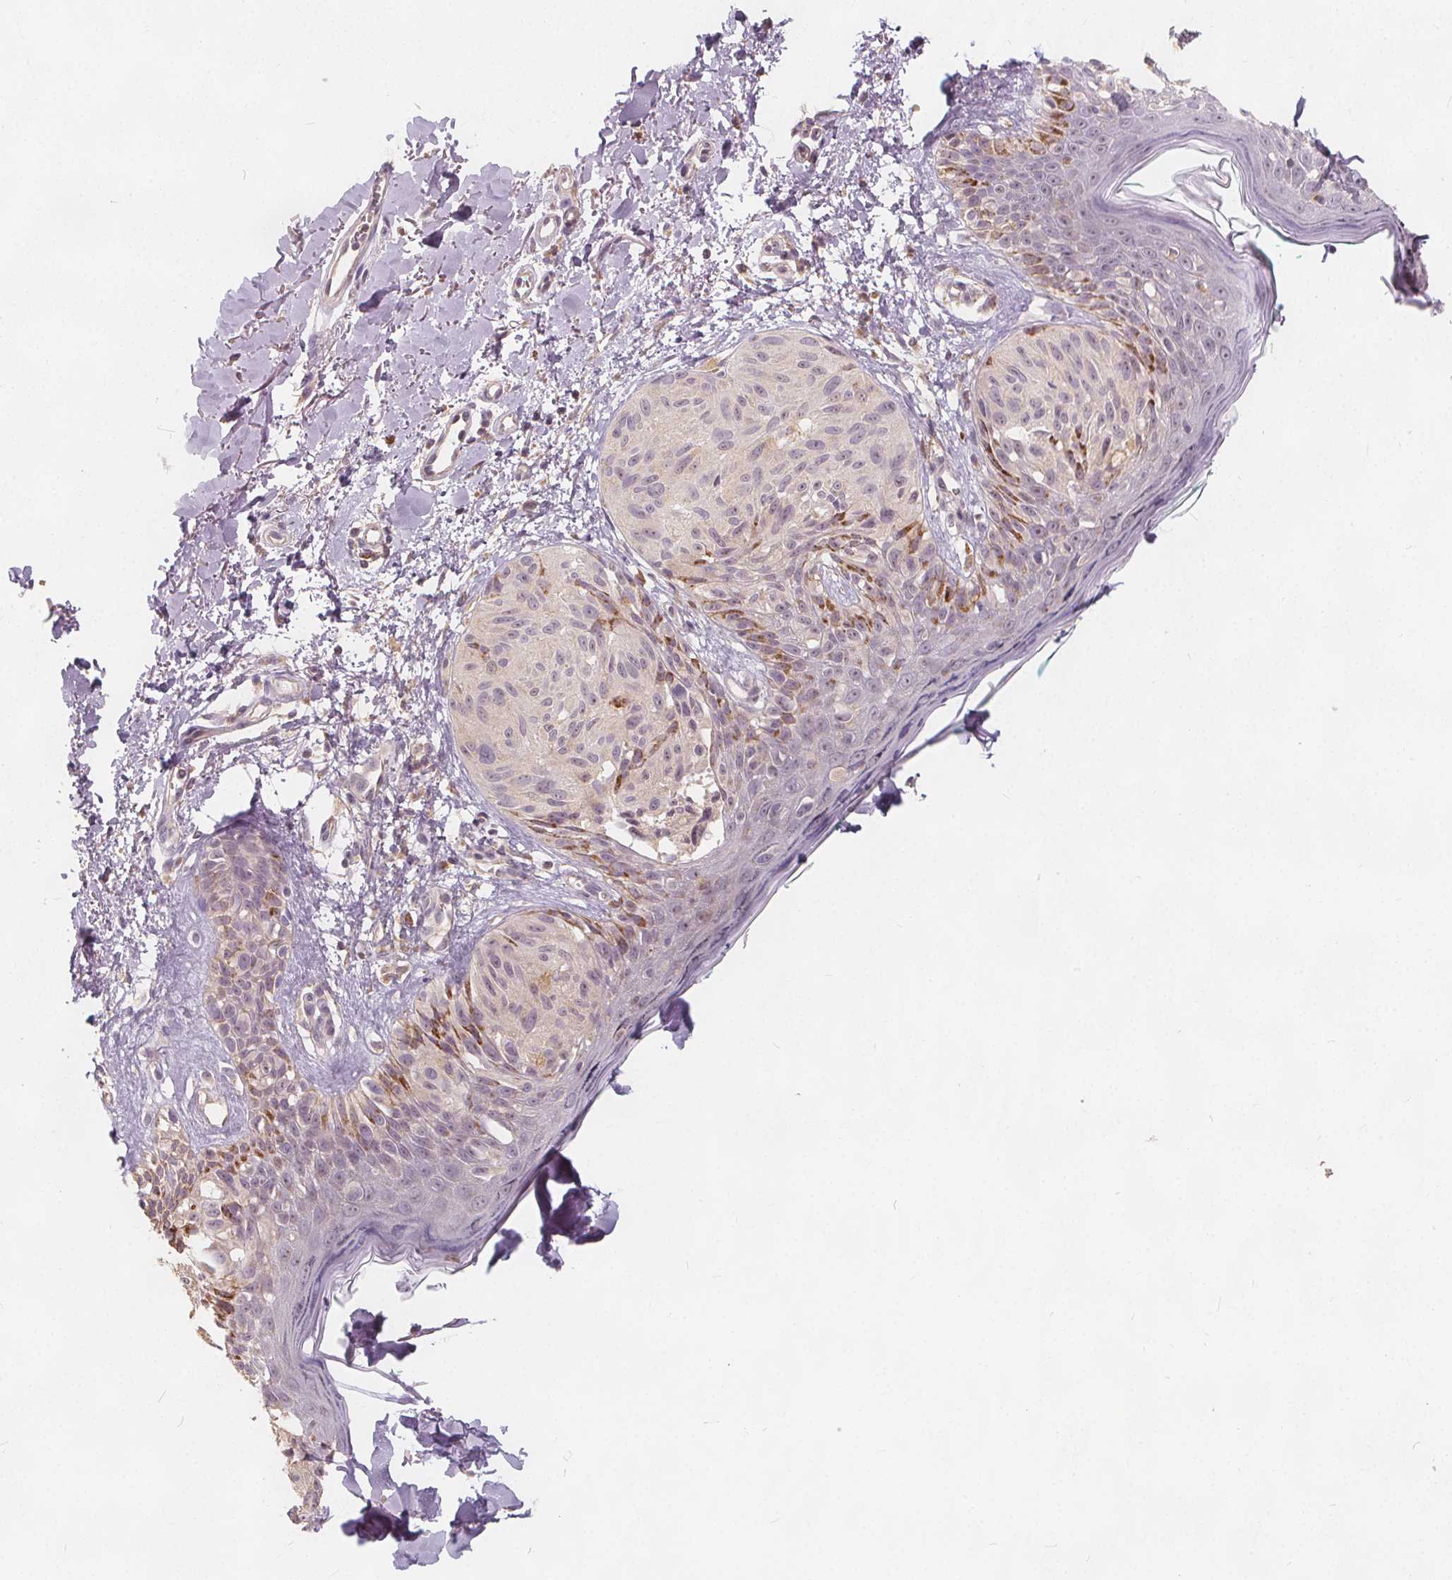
{"staining": {"intensity": "negative", "quantity": "none", "location": "none"}, "tissue": "melanoma", "cell_type": "Tumor cells", "image_type": "cancer", "snomed": [{"axis": "morphology", "description": "Malignant melanoma, NOS"}, {"axis": "topography", "description": "Skin"}], "caption": "DAB immunohistochemical staining of malignant melanoma demonstrates no significant expression in tumor cells. (DAB IHC visualized using brightfield microscopy, high magnification).", "gene": "DRC3", "patient": {"sex": "female", "age": 87}}